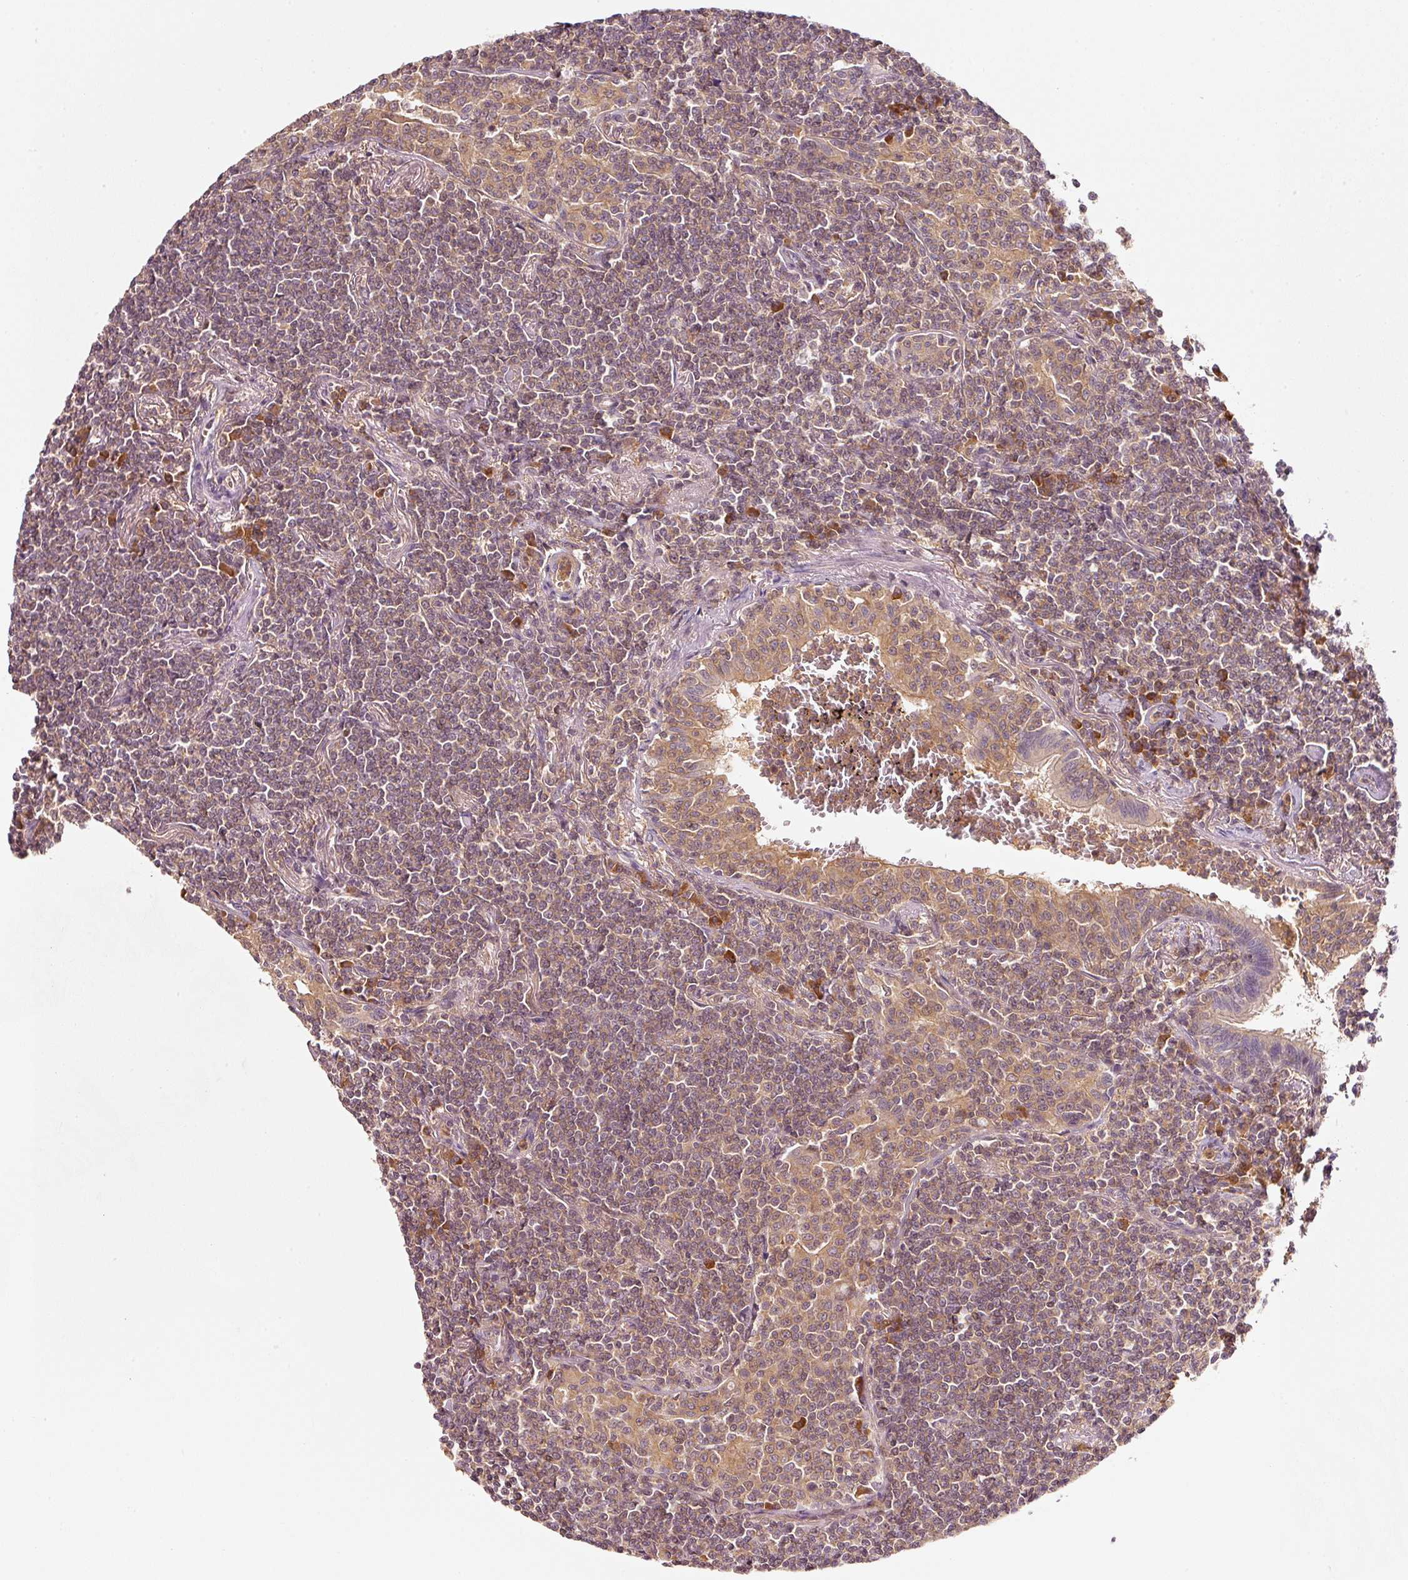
{"staining": {"intensity": "weak", "quantity": ">75%", "location": "cytoplasmic/membranous"}, "tissue": "lymphoma", "cell_type": "Tumor cells", "image_type": "cancer", "snomed": [{"axis": "morphology", "description": "Malignant lymphoma, non-Hodgkin's type, Low grade"}, {"axis": "topography", "description": "Lung"}], "caption": "The image shows a brown stain indicating the presence of a protein in the cytoplasmic/membranous of tumor cells in malignant lymphoma, non-Hodgkin's type (low-grade). The staining is performed using DAB (3,3'-diaminobenzidine) brown chromogen to label protein expression. The nuclei are counter-stained blue using hematoxylin.", "gene": "RRAS2", "patient": {"sex": "female", "age": 71}}